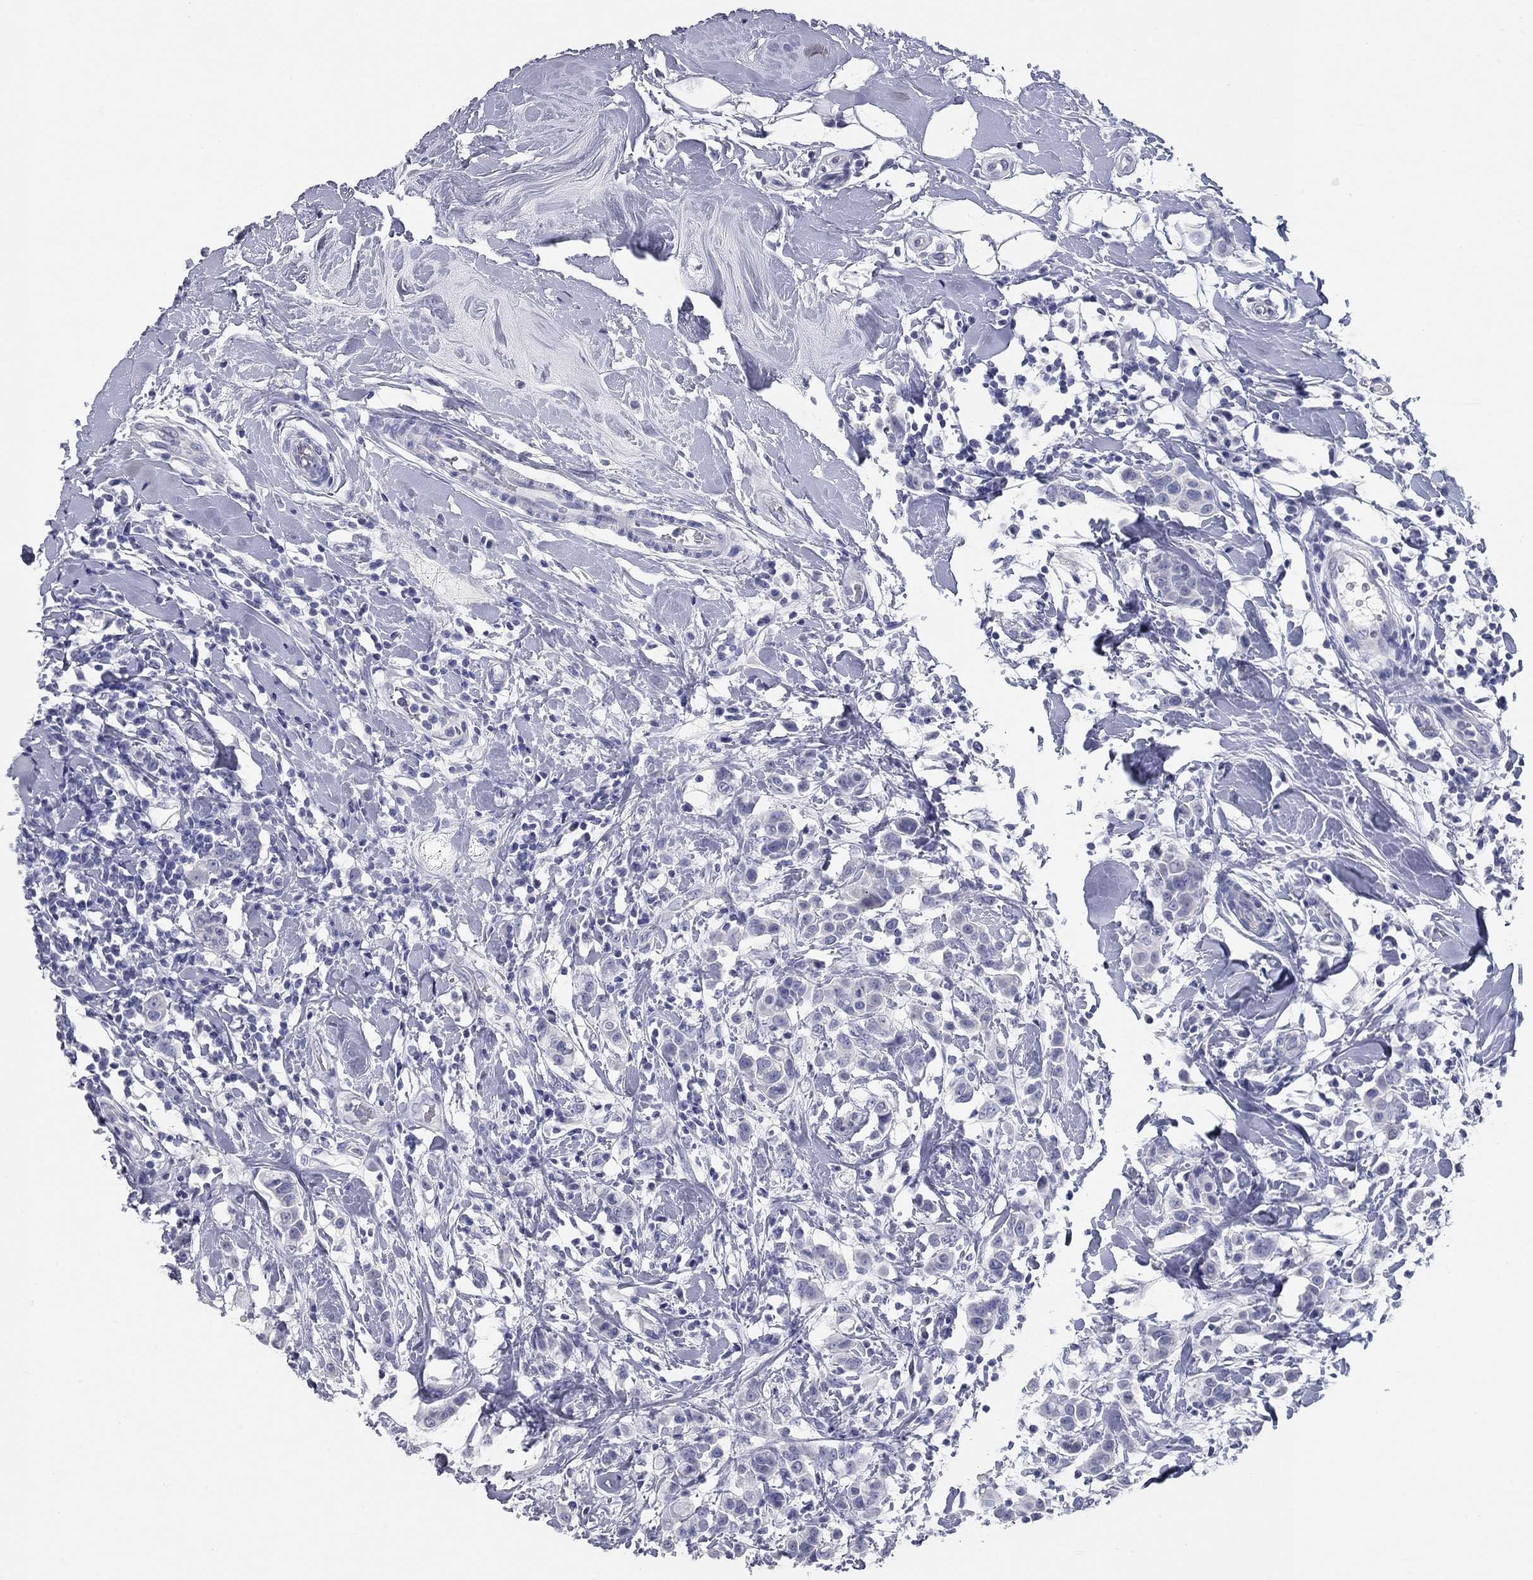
{"staining": {"intensity": "negative", "quantity": "none", "location": "none"}, "tissue": "breast cancer", "cell_type": "Tumor cells", "image_type": "cancer", "snomed": [{"axis": "morphology", "description": "Duct carcinoma"}, {"axis": "topography", "description": "Breast"}], "caption": "Breast cancer was stained to show a protein in brown. There is no significant staining in tumor cells. Nuclei are stained in blue.", "gene": "TAC1", "patient": {"sex": "female", "age": 27}}